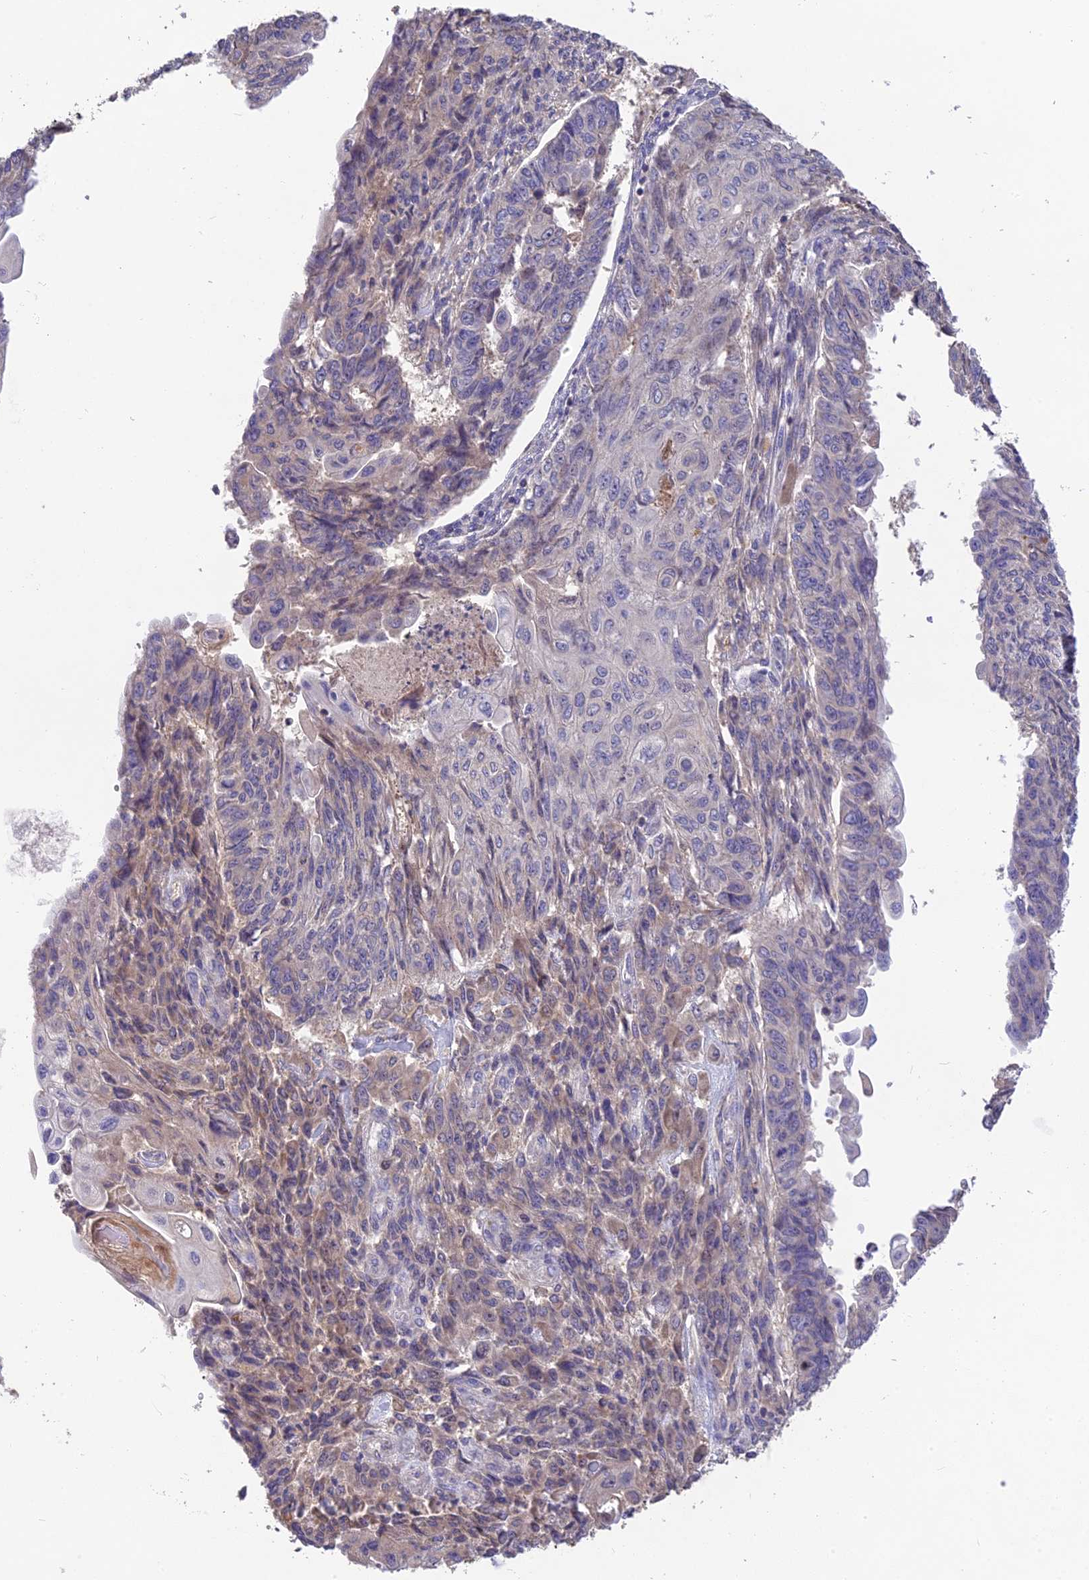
{"staining": {"intensity": "negative", "quantity": "none", "location": "none"}, "tissue": "endometrial cancer", "cell_type": "Tumor cells", "image_type": "cancer", "snomed": [{"axis": "morphology", "description": "Adenocarcinoma, NOS"}, {"axis": "topography", "description": "Endometrium"}], "caption": "An image of endometrial cancer (adenocarcinoma) stained for a protein shows no brown staining in tumor cells.", "gene": "DENND5B", "patient": {"sex": "female", "age": 32}}